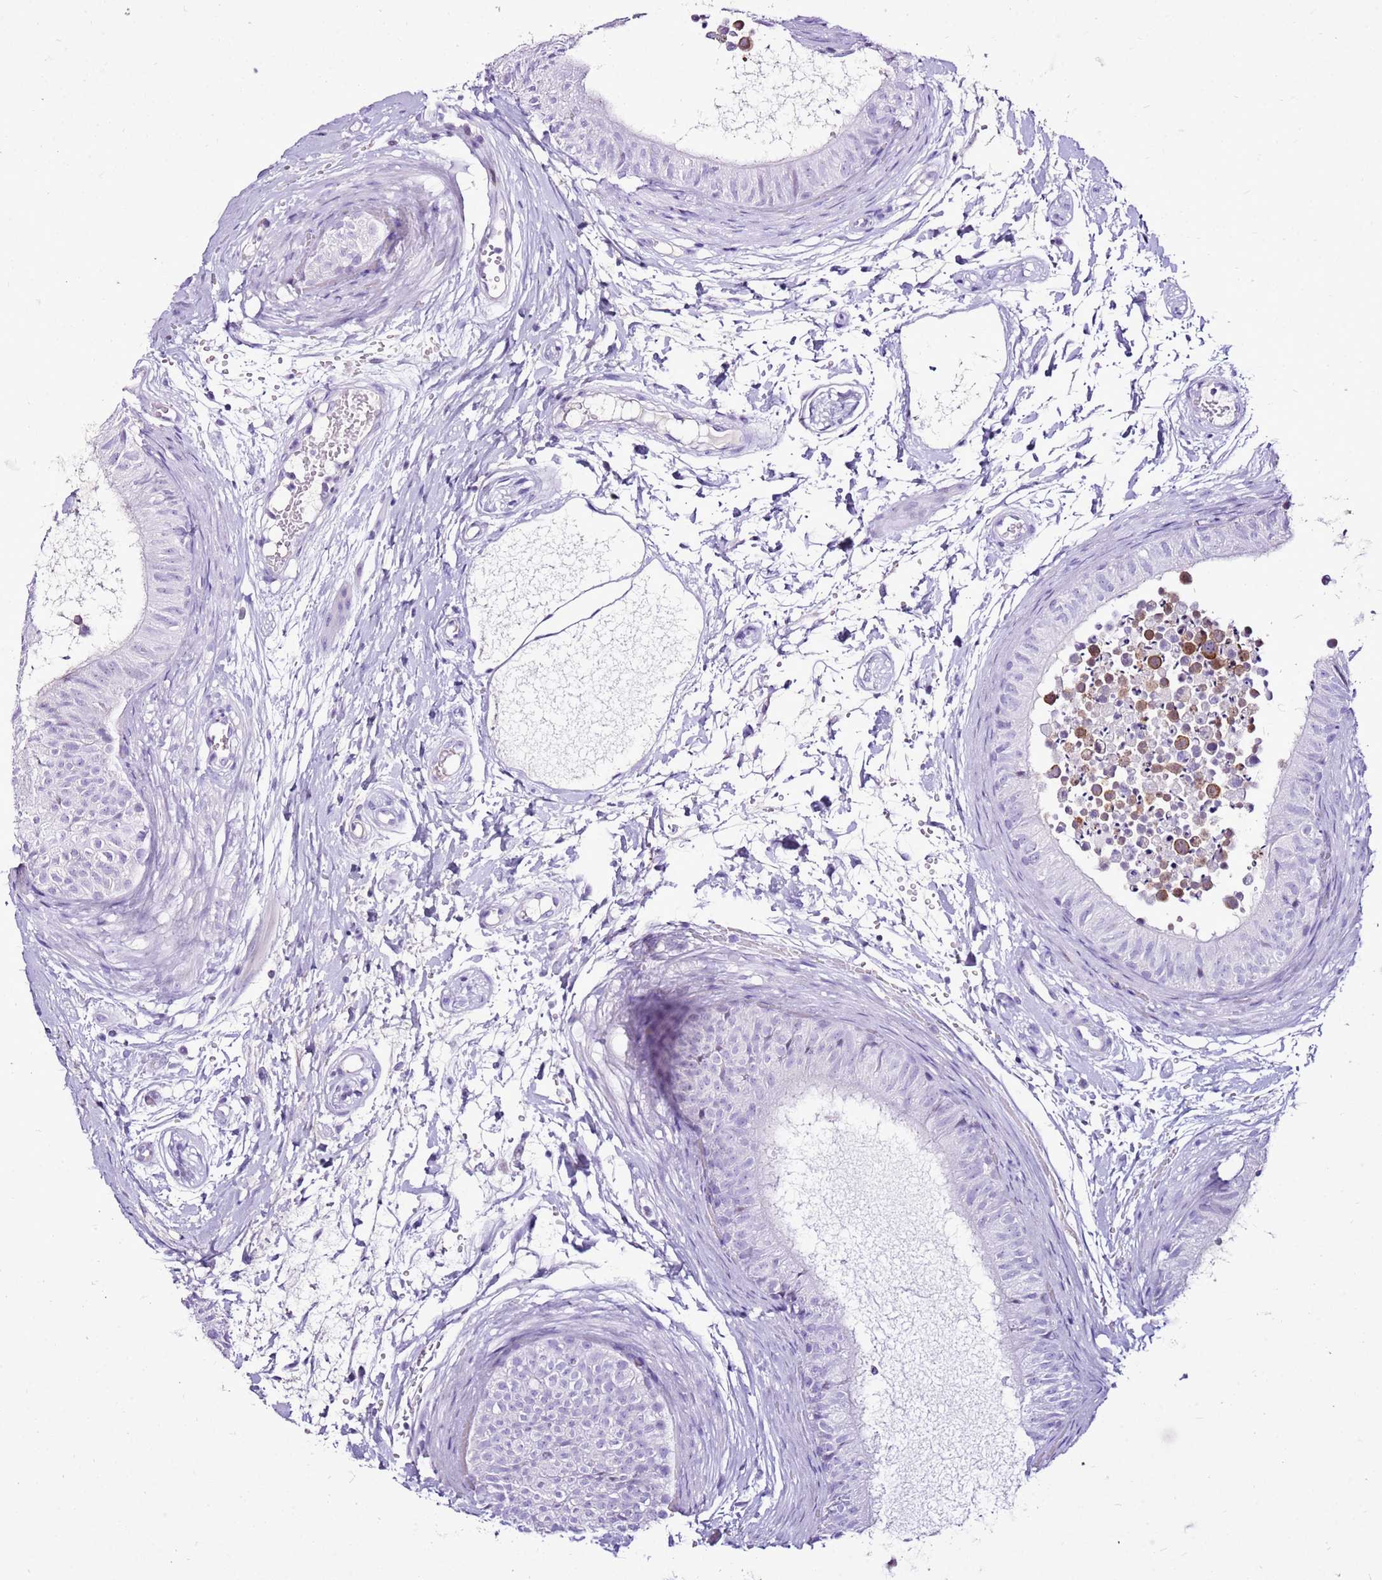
{"staining": {"intensity": "negative", "quantity": "none", "location": "none"}, "tissue": "epididymis", "cell_type": "Glandular cells", "image_type": "normal", "snomed": [{"axis": "morphology", "description": "Normal tissue, NOS"}, {"axis": "topography", "description": "Epididymis"}], "caption": "IHC micrograph of unremarkable epididymis: human epididymis stained with DAB shows no significant protein positivity in glandular cells.", "gene": "SPC25", "patient": {"sex": "male", "age": 15}}